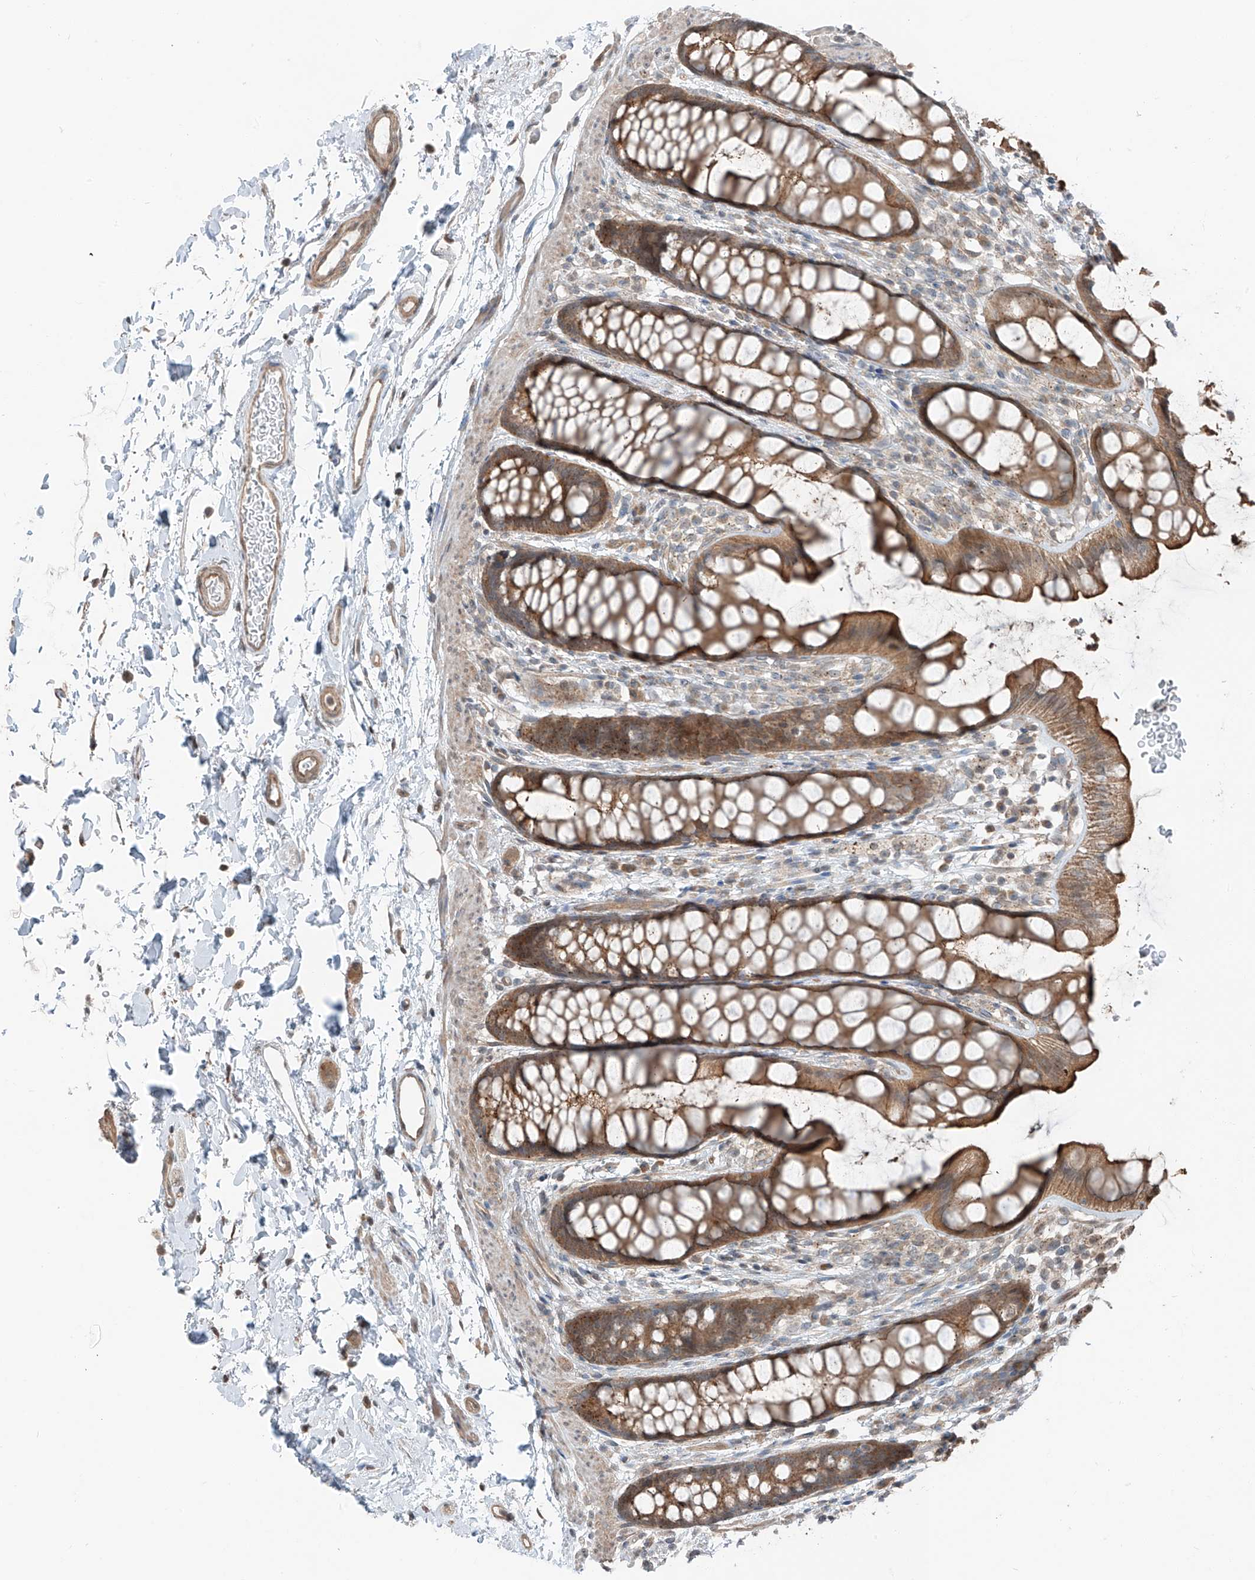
{"staining": {"intensity": "moderate", "quantity": ">75%", "location": "cytoplasmic/membranous"}, "tissue": "rectum", "cell_type": "Glandular cells", "image_type": "normal", "snomed": [{"axis": "morphology", "description": "Normal tissue, NOS"}, {"axis": "topography", "description": "Rectum"}], "caption": "Normal rectum demonstrates moderate cytoplasmic/membranous expression in about >75% of glandular cells The protein is stained brown, and the nuclei are stained in blue (DAB (3,3'-diaminobenzidine) IHC with brightfield microscopy, high magnification)..", "gene": "CEP162", "patient": {"sex": "female", "age": 65}}